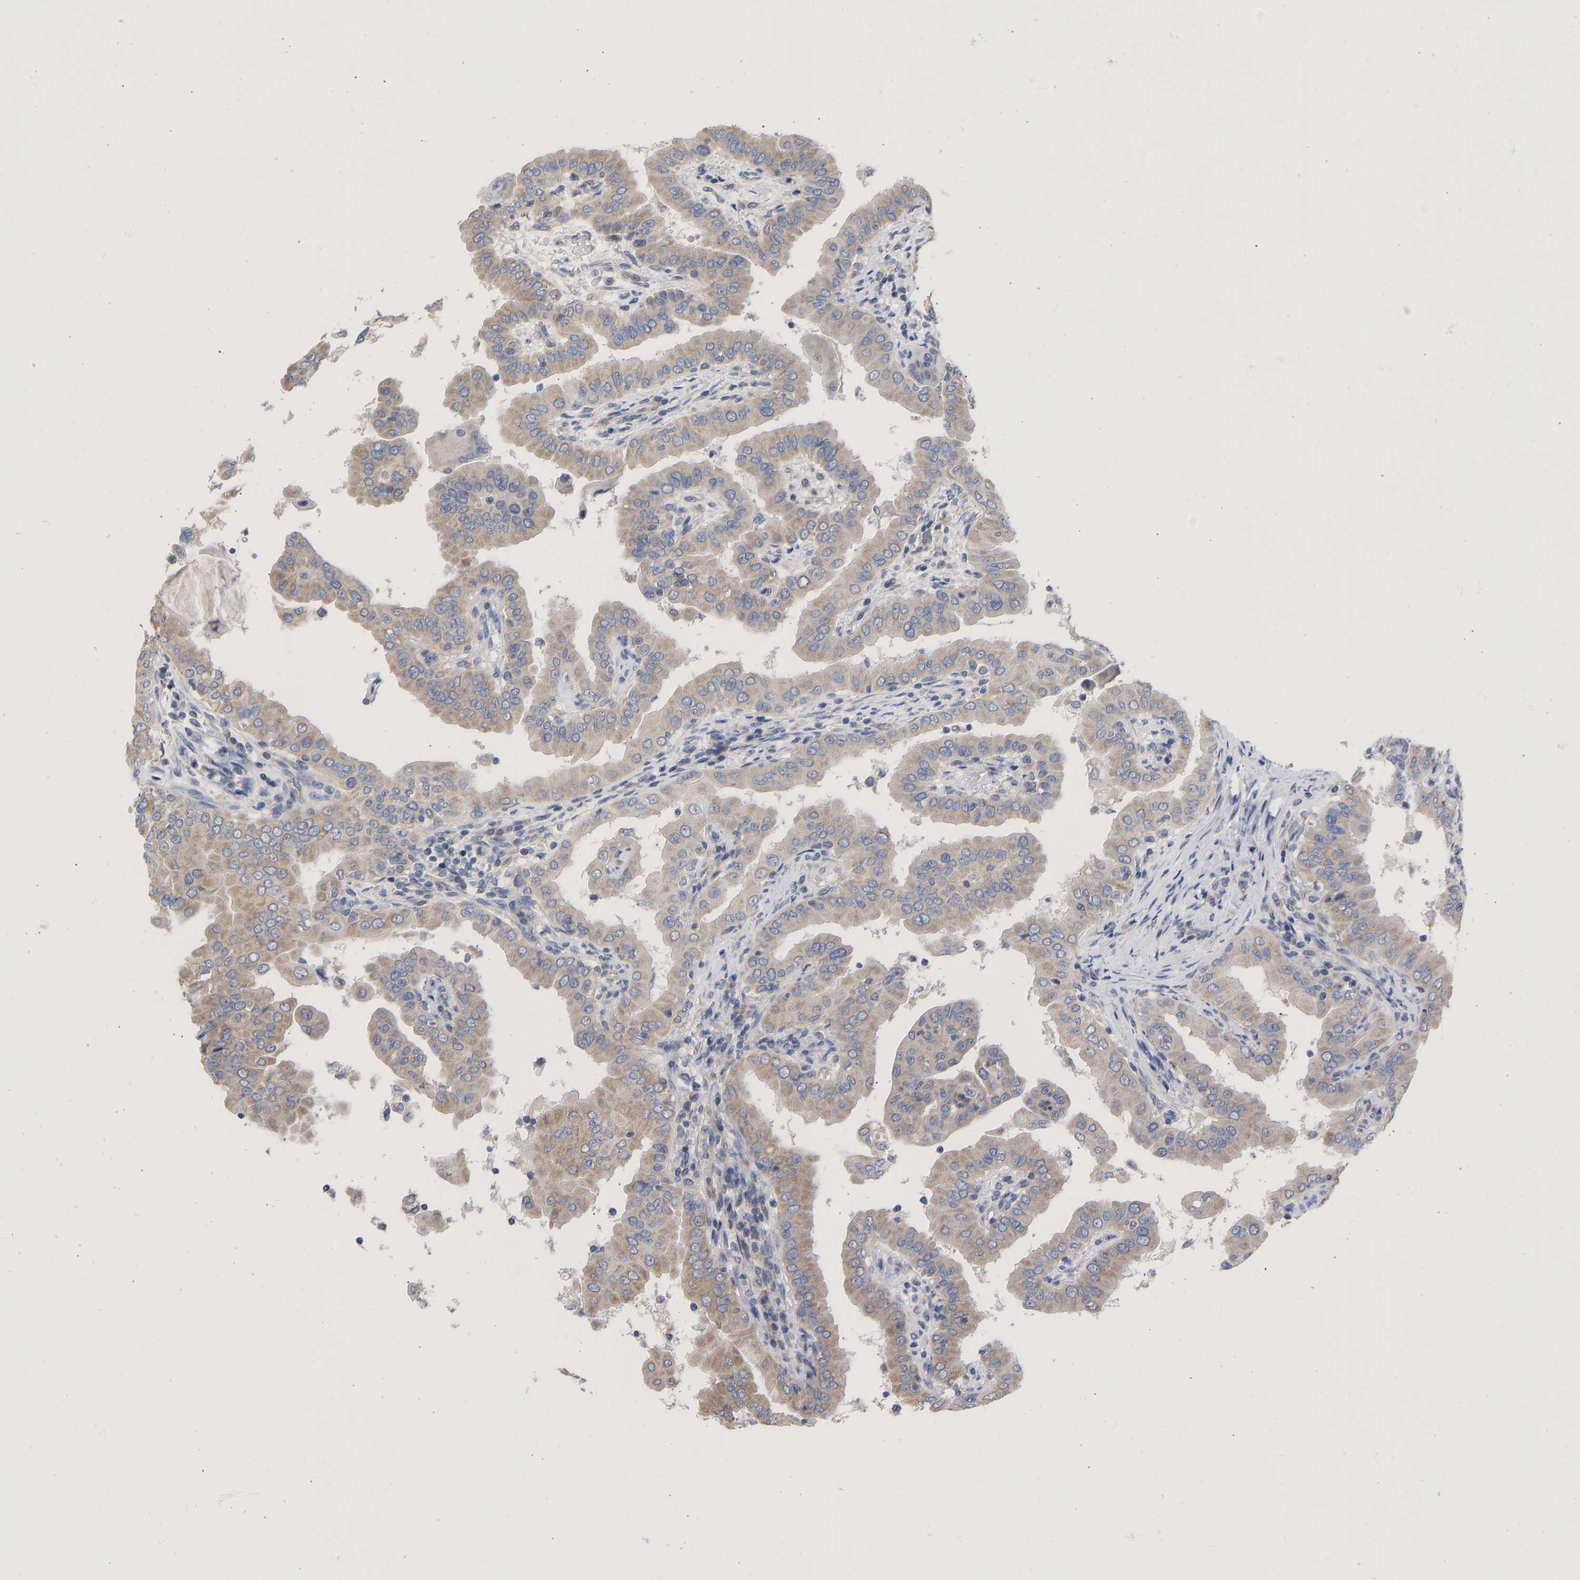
{"staining": {"intensity": "weak", "quantity": ">75%", "location": "cytoplasmic/membranous"}, "tissue": "thyroid cancer", "cell_type": "Tumor cells", "image_type": "cancer", "snomed": [{"axis": "morphology", "description": "Papillary adenocarcinoma, NOS"}, {"axis": "topography", "description": "Thyroid gland"}], "caption": "This histopathology image exhibits papillary adenocarcinoma (thyroid) stained with IHC to label a protein in brown. The cytoplasmic/membranous of tumor cells show weak positivity for the protein. Nuclei are counter-stained blue.", "gene": "MAP2K3", "patient": {"sex": "male", "age": 33}}